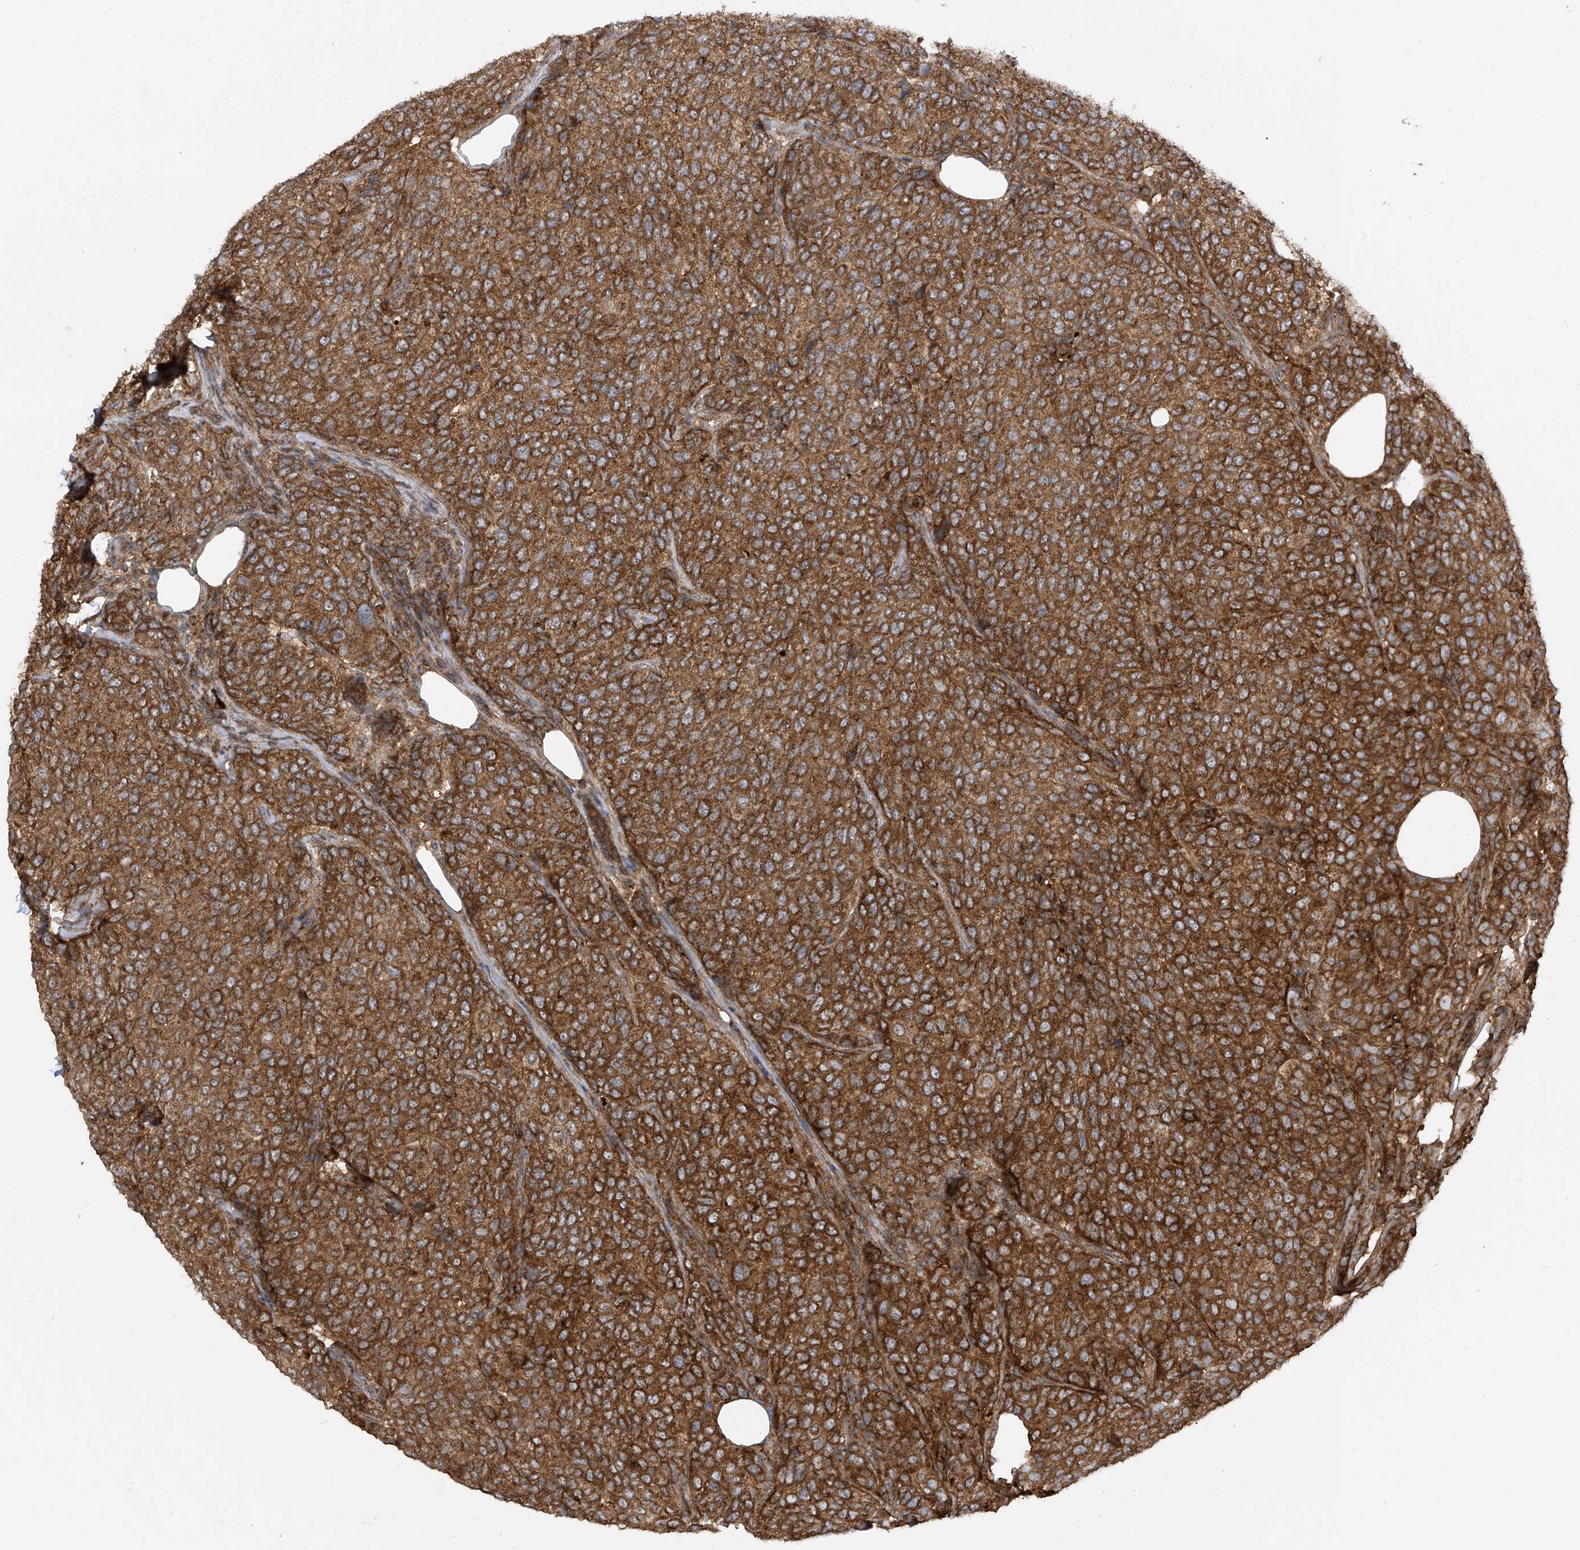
{"staining": {"intensity": "strong", "quantity": ">75%", "location": "cytoplasmic/membranous"}, "tissue": "breast cancer", "cell_type": "Tumor cells", "image_type": "cancer", "snomed": [{"axis": "morphology", "description": "Duct carcinoma"}, {"axis": "topography", "description": "Breast"}], "caption": "A high amount of strong cytoplasmic/membranous staining is seen in about >75% of tumor cells in infiltrating ductal carcinoma (breast) tissue.", "gene": "REPS1", "patient": {"sex": "female", "age": 55}}